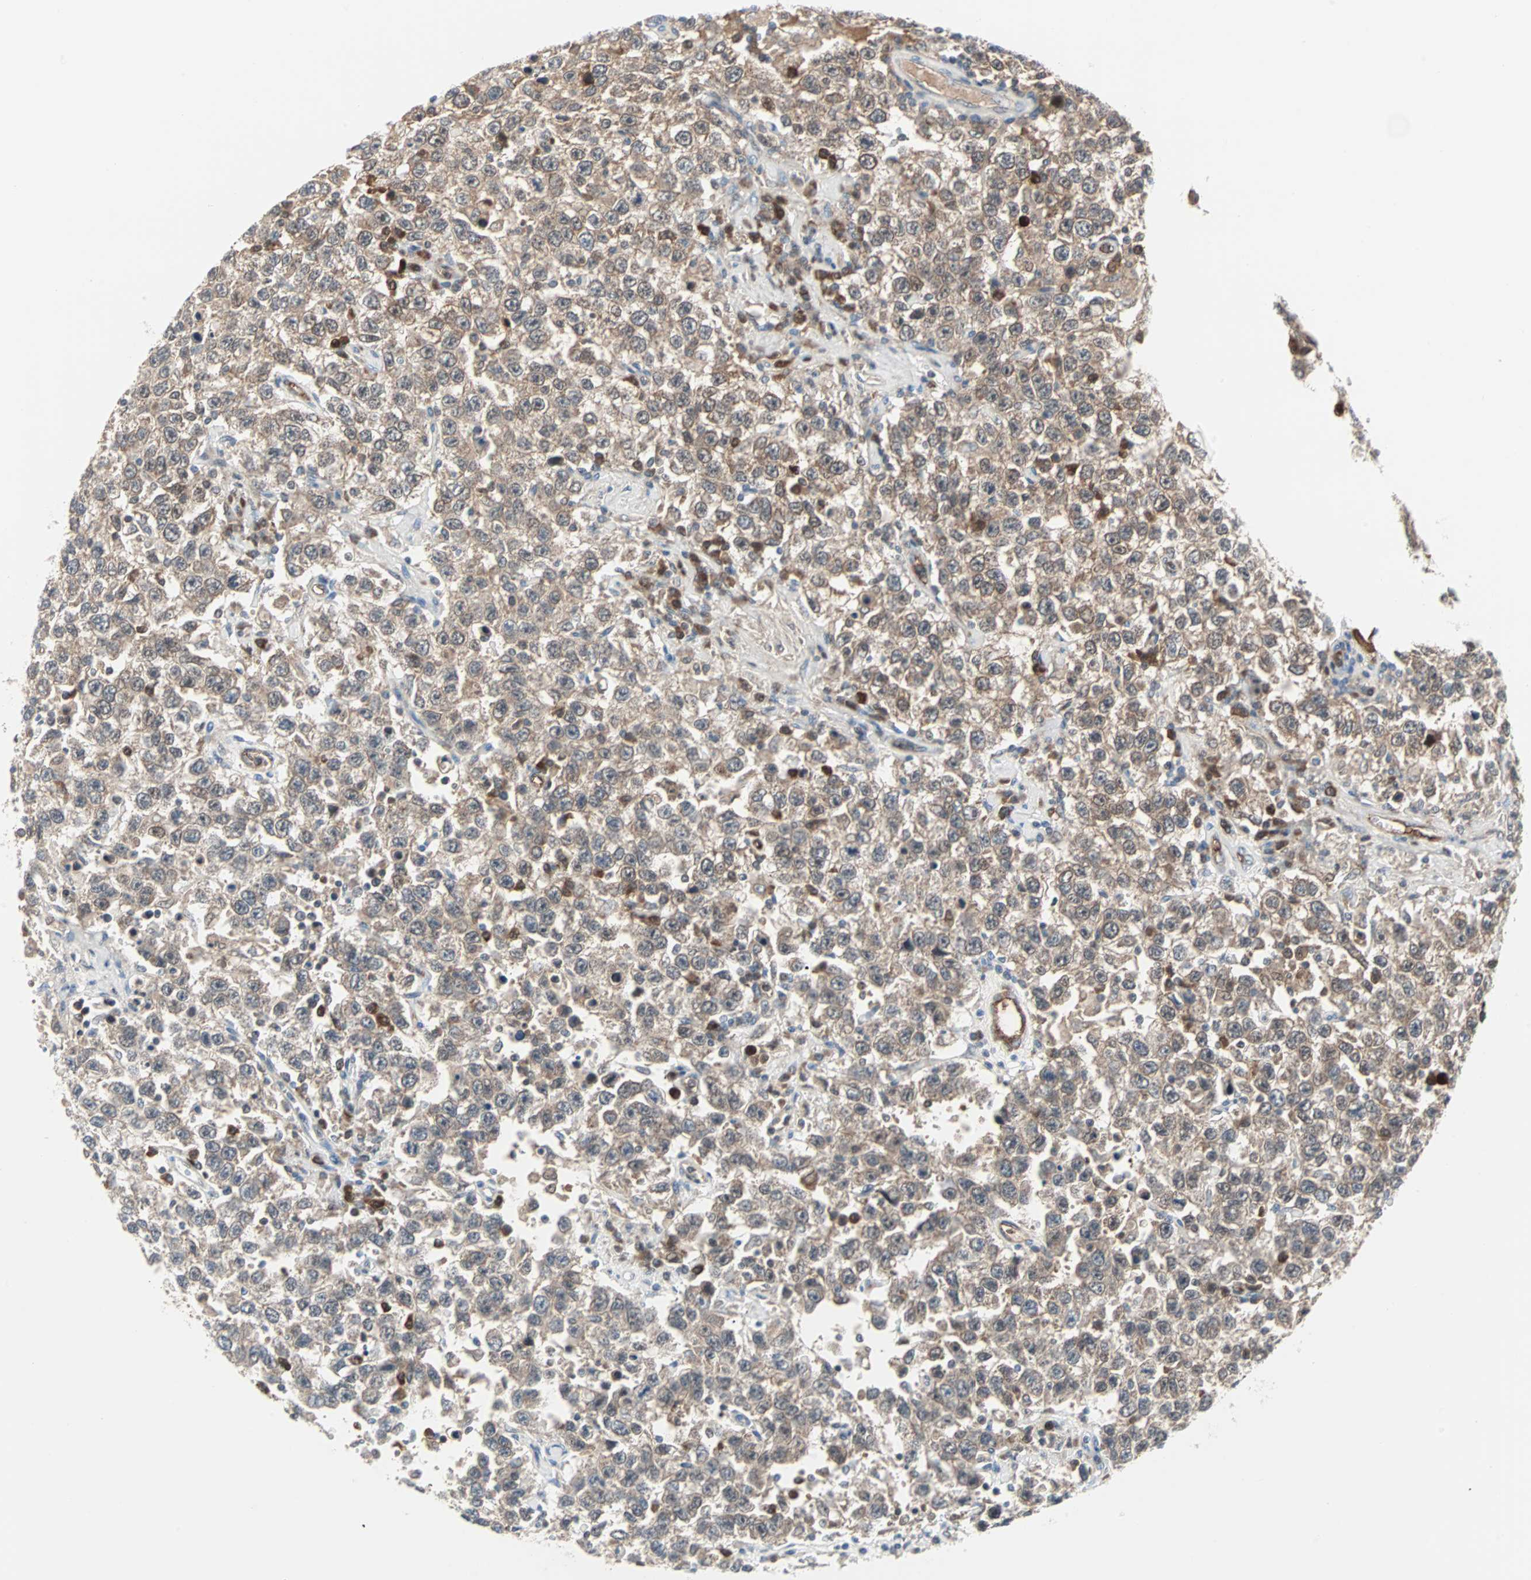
{"staining": {"intensity": "weak", "quantity": "25%-75%", "location": "cytoplasmic/membranous"}, "tissue": "testis cancer", "cell_type": "Tumor cells", "image_type": "cancer", "snomed": [{"axis": "morphology", "description": "Seminoma, NOS"}, {"axis": "topography", "description": "Testis"}], "caption": "The micrograph demonstrates staining of testis cancer, revealing weak cytoplasmic/membranous protein expression (brown color) within tumor cells.", "gene": "CASP3", "patient": {"sex": "male", "age": 41}}